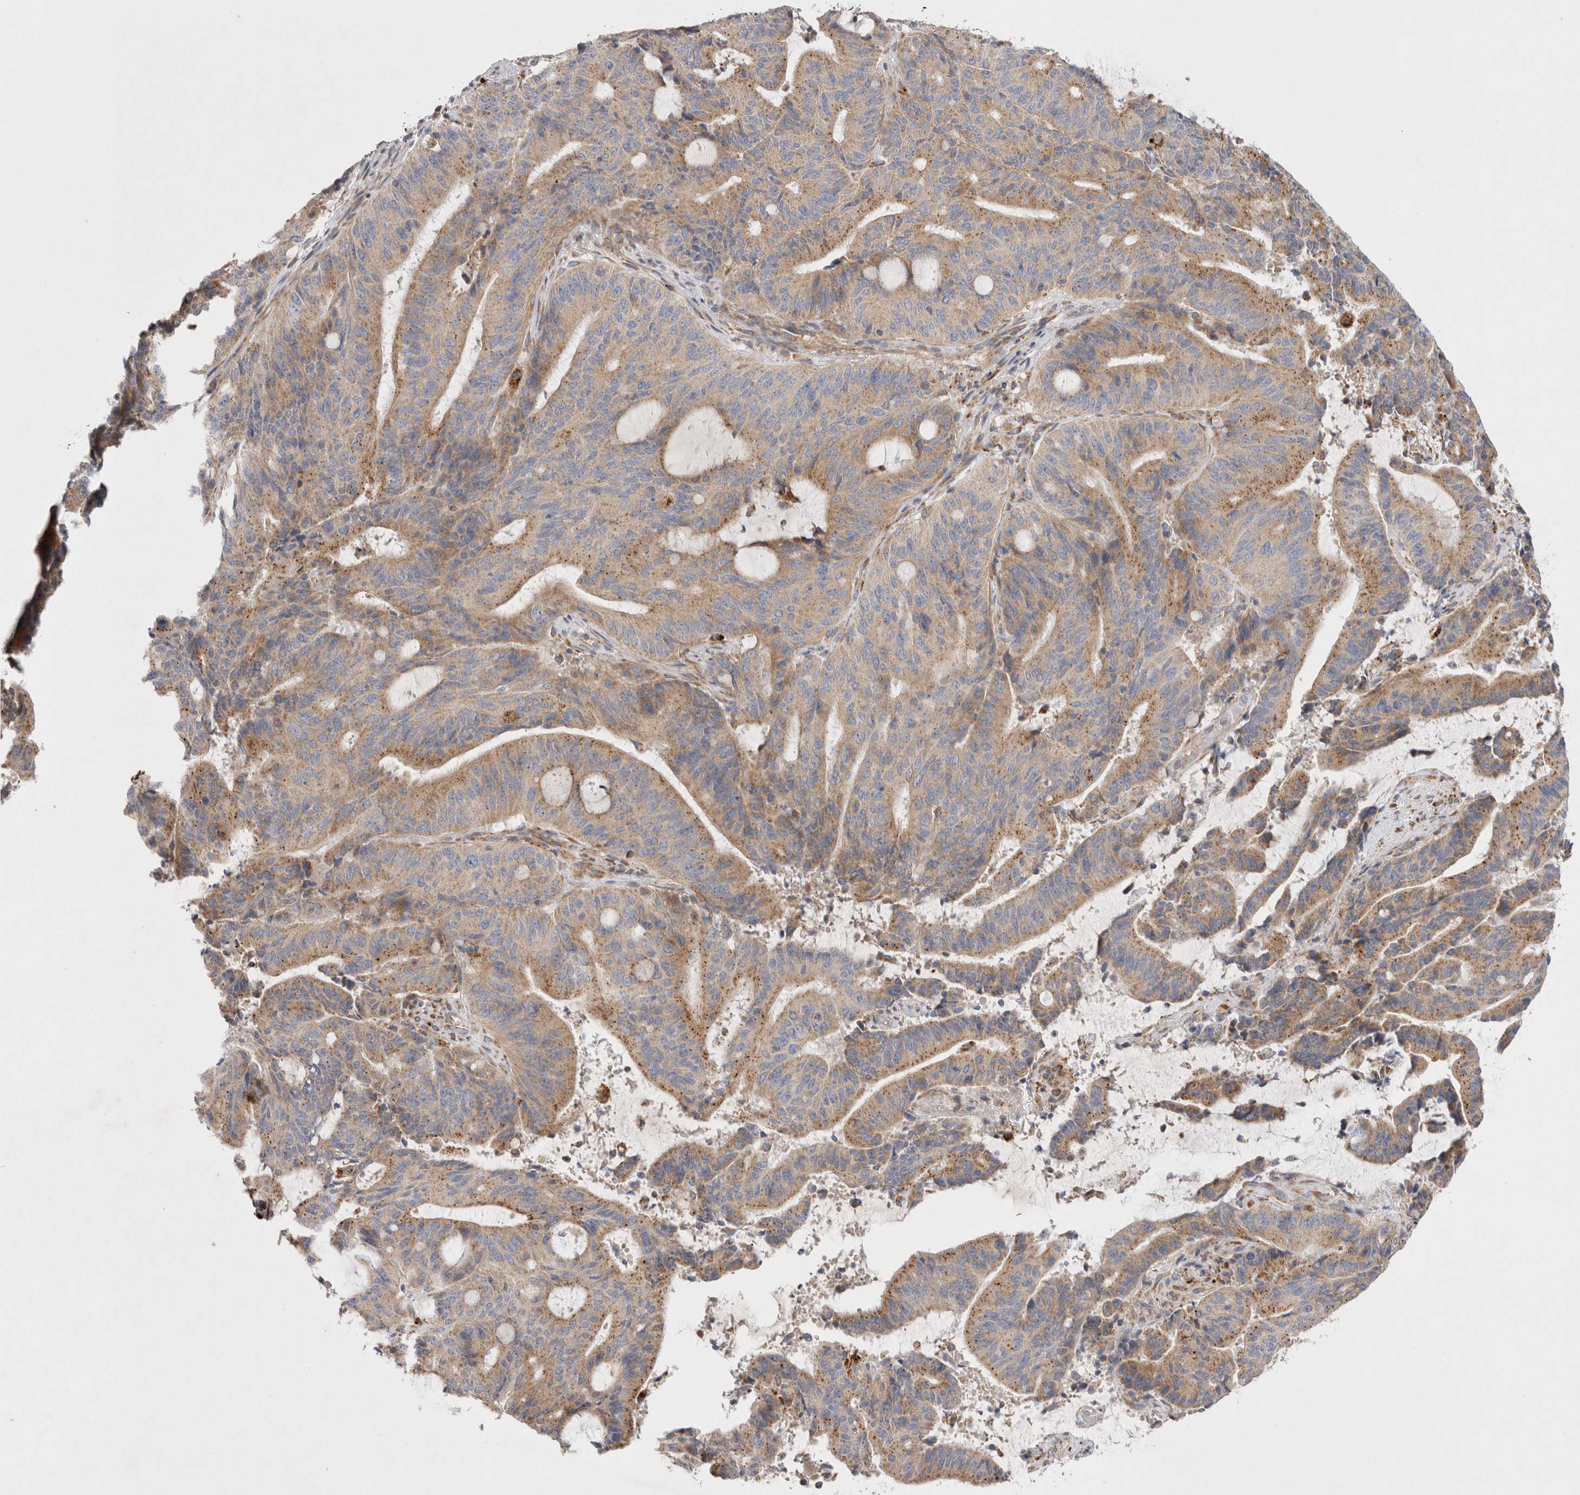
{"staining": {"intensity": "moderate", "quantity": ">75%", "location": "cytoplasmic/membranous"}, "tissue": "liver cancer", "cell_type": "Tumor cells", "image_type": "cancer", "snomed": [{"axis": "morphology", "description": "Normal tissue, NOS"}, {"axis": "morphology", "description": "Cholangiocarcinoma"}, {"axis": "topography", "description": "Liver"}, {"axis": "topography", "description": "Peripheral nerve tissue"}], "caption": "Cholangiocarcinoma (liver) stained for a protein (brown) demonstrates moderate cytoplasmic/membranous positive positivity in approximately >75% of tumor cells.", "gene": "TBC1D16", "patient": {"sex": "female", "age": 73}}